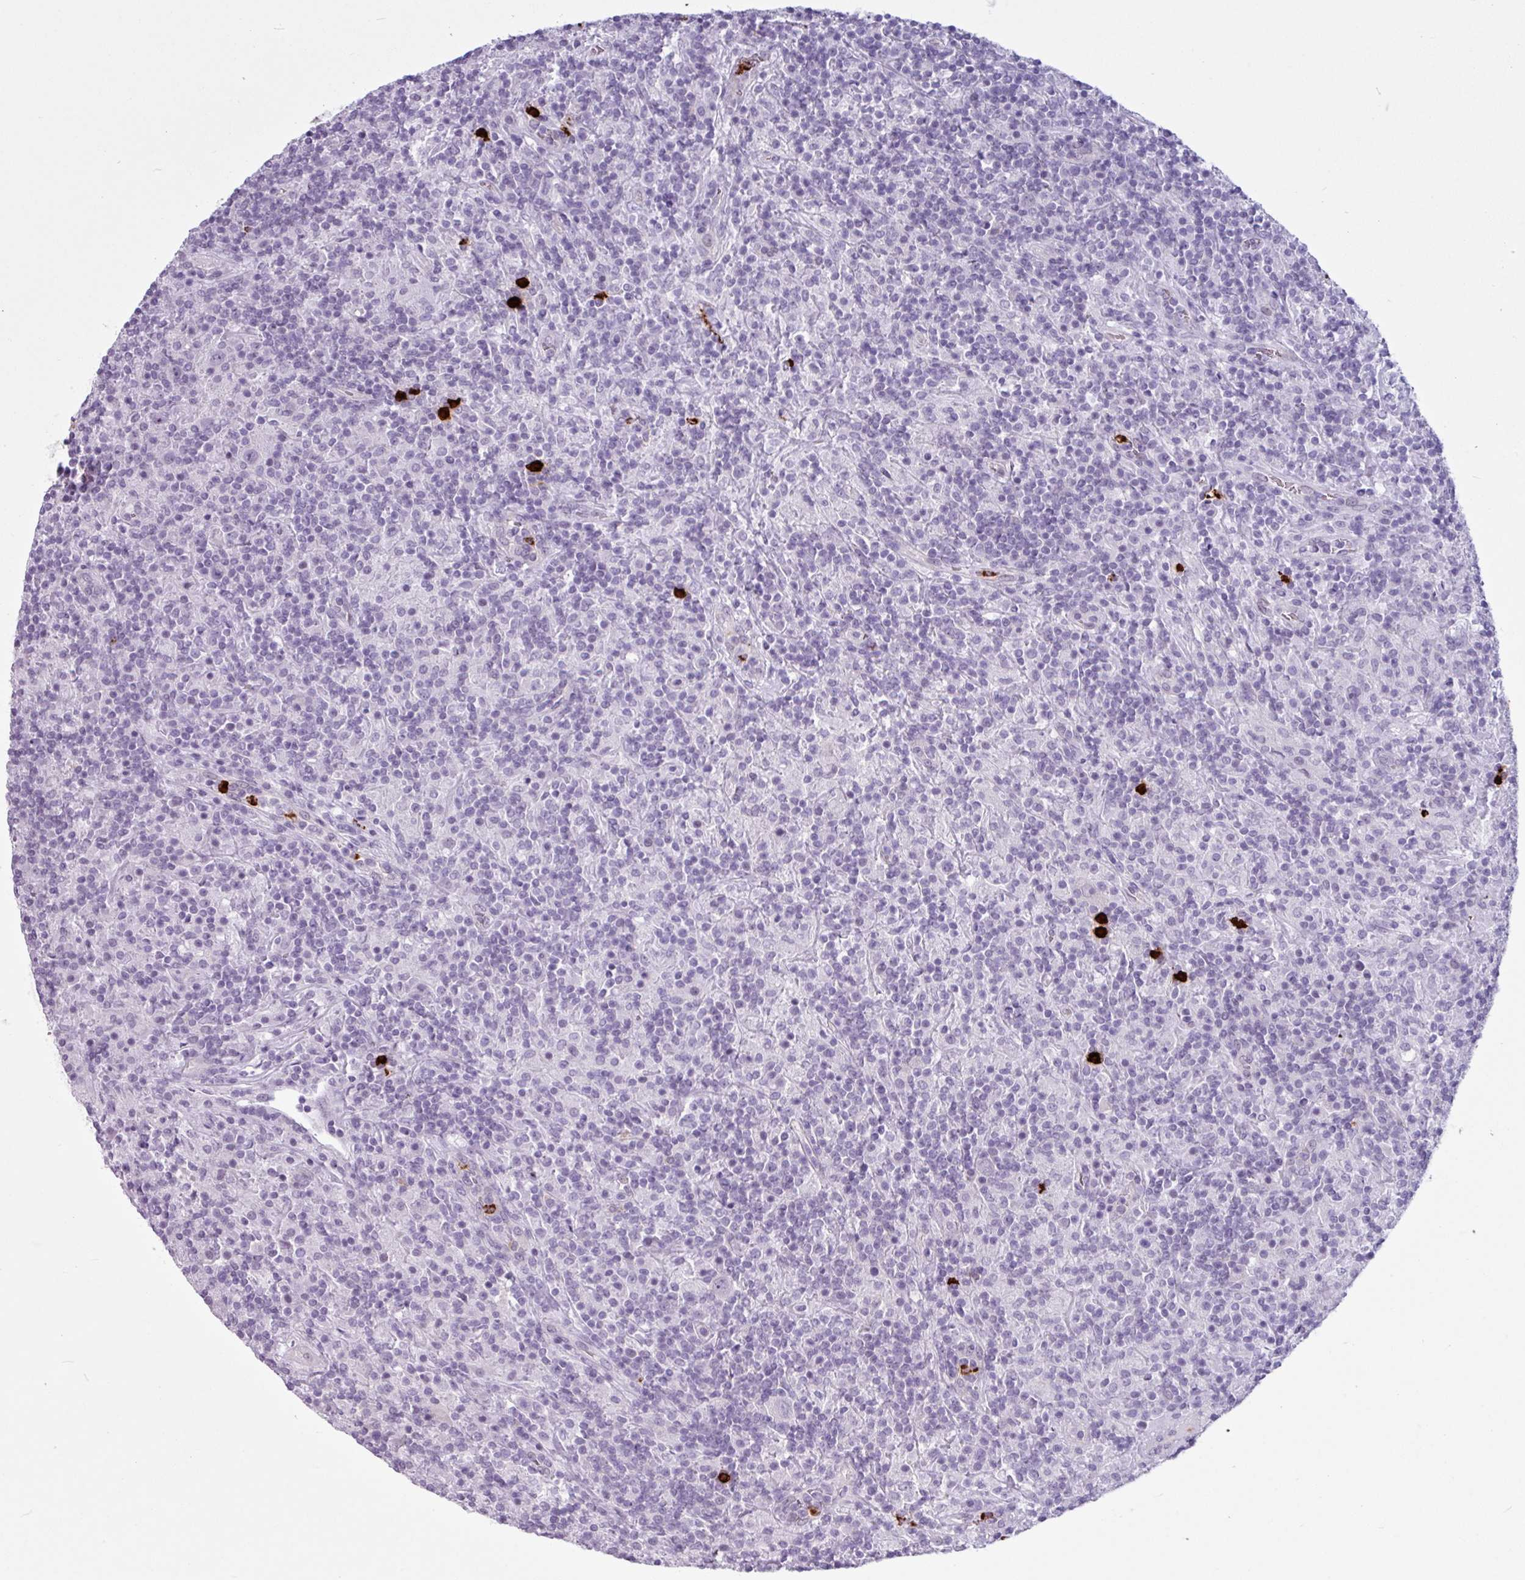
{"staining": {"intensity": "negative", "quantity": "none", "location": "none"}, "tissue": "lymphoma", "cell_type": "Tumor cells", "image_type": "cancer", "snomed": [{"axis": "morphology", "description": "Hodgkin's disease, NOS"}, {"axis": "topography", "description": "Lymph node"}], "caption": "This is an immunohistochemistry image of human lymphoma. There is no staining in tumor cells.", "gene": "TMEM178A", "patient": {"sex": "male", "age": 70}}